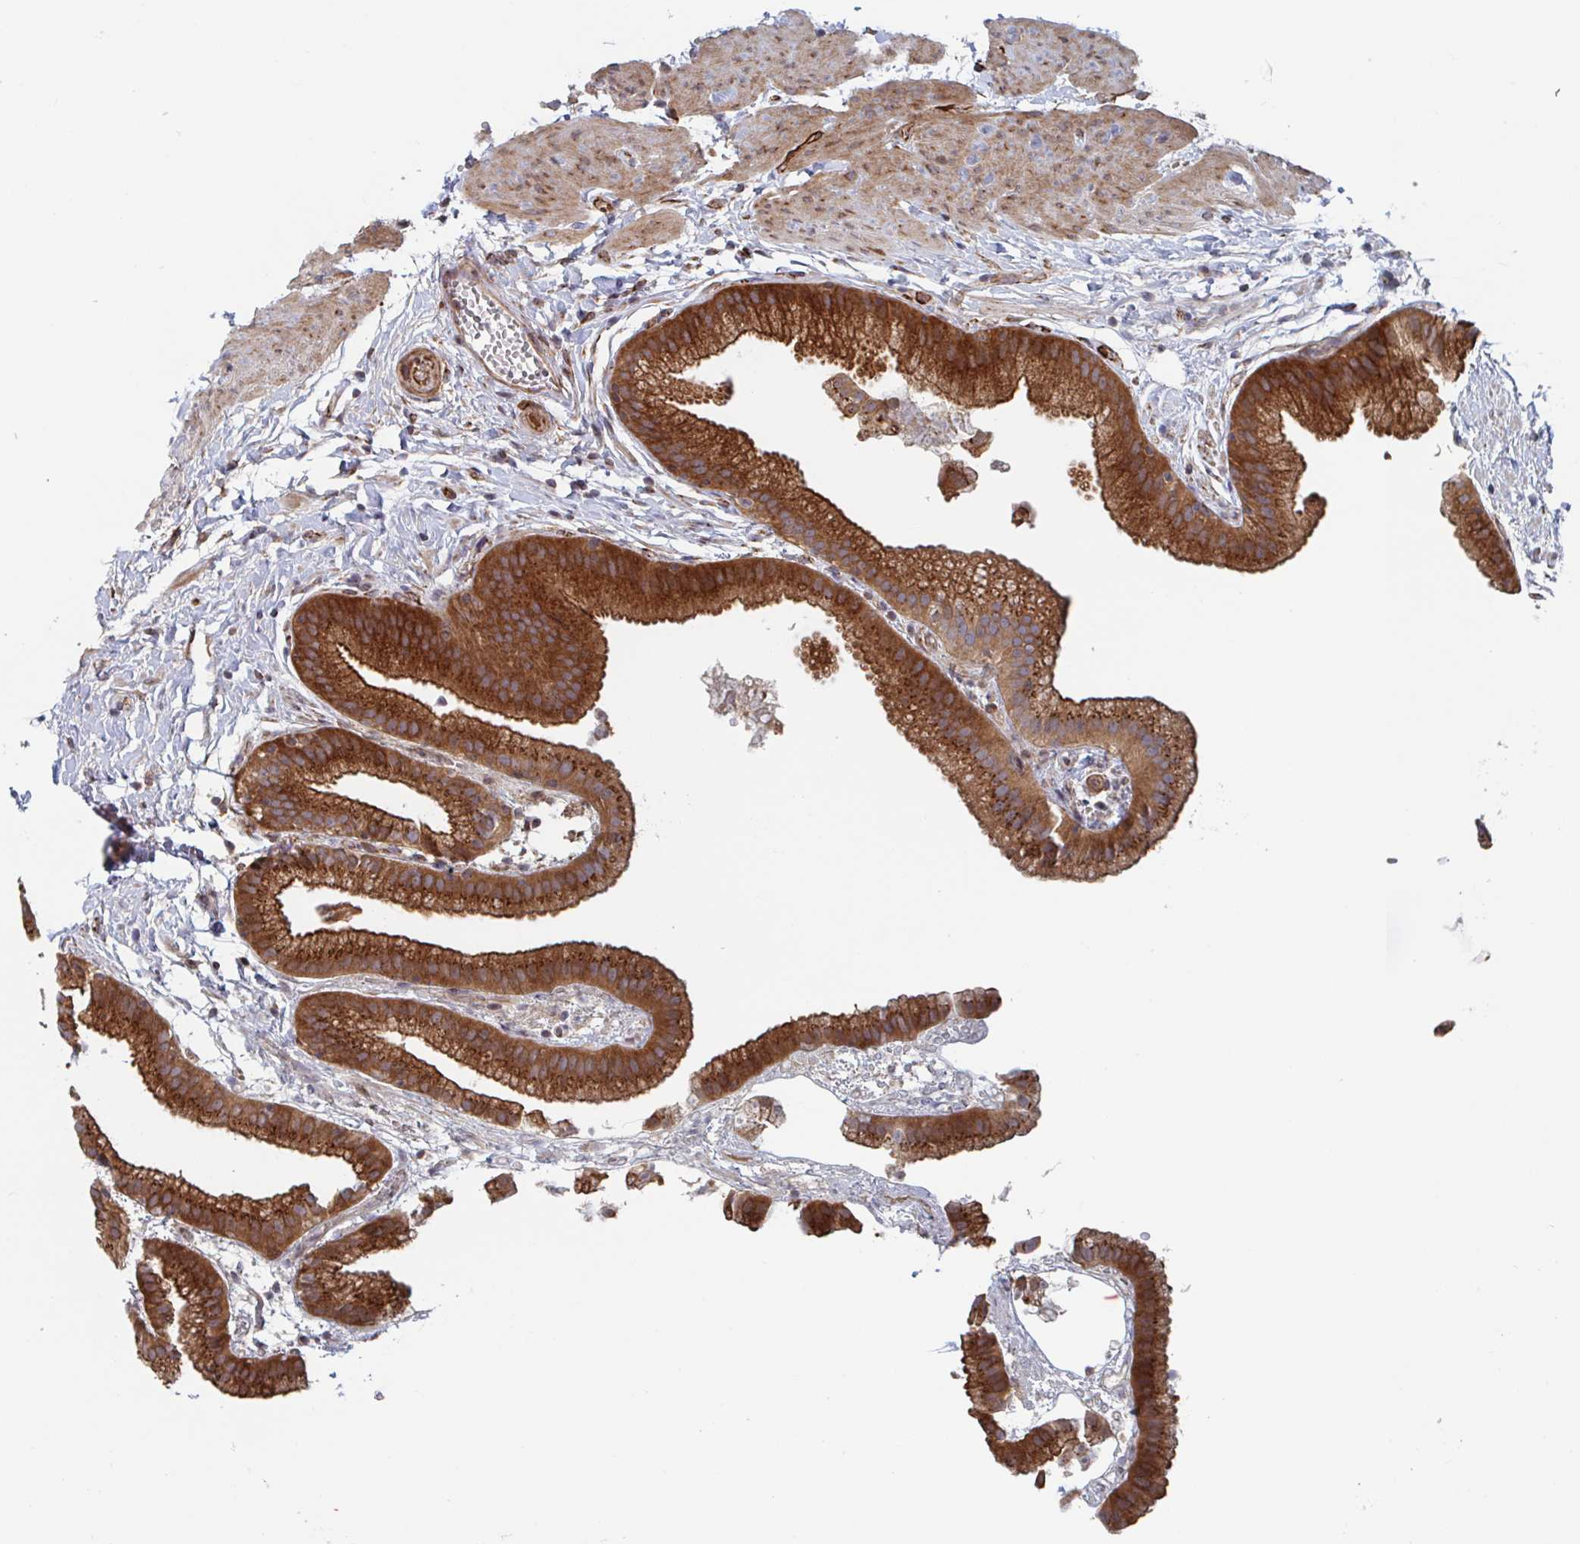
{"staining": {"intensity": "strong", "quantity": ">75%", "location": "cytoplasmic/membranous"}, "tissue": "gallbladder", "cell_type": "Glandular cells", "image_type": "normal", "snomed": [{"axis": "morphology", "description": "Normal tissue, NOS"}, {"axis": "topography", "description": "Gallbladder"}], "caption": "Human gallbladder stained with a brown dye exhibits strong cytoplasmic/membranous positive positivity in about >75% of glandular cells.", "gene": "DVL3", "patient": {"sex": "female", "age": 63}}